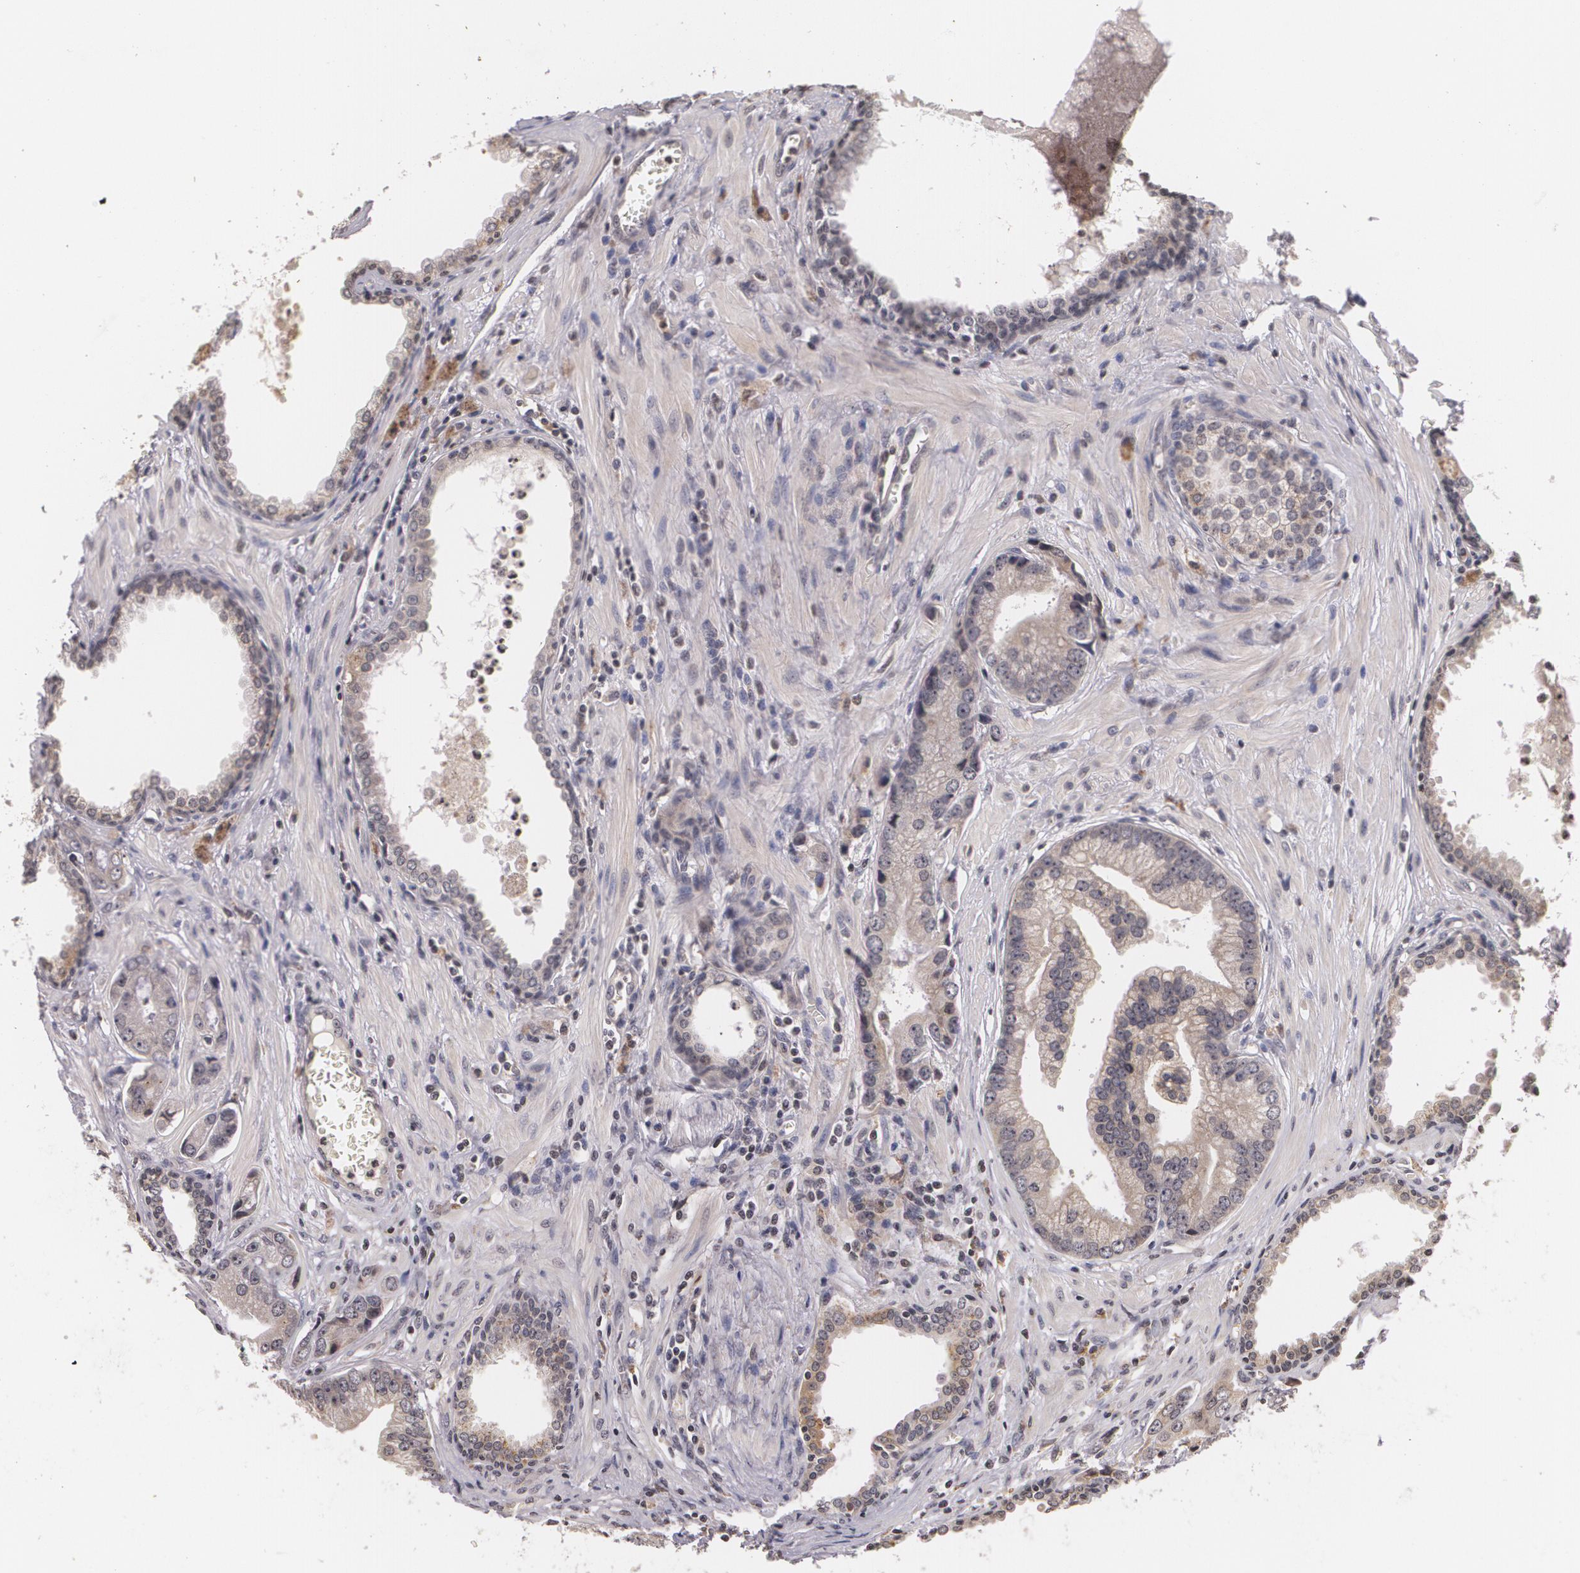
{"staining": {"intensity": "weak", "quantity": "<25%", "location": "cytoplasmic/membranous"}, "tissue": "prostate cancer", "cell_type": "Tumor cells", "image_type": "cancer", "snomed": [{"axis": "morphology", "description": "Adenocarcinoma, Low grade"}, {"axis": "topography", "description": "Prostate"}], "caption": "High magnification brightfield microscopy of prostate cancer stained with DAB (brown) and counterstained with hematoxylin (blue): tumor cells show no significant staining.", "gene": "VAV3", "patient": {"sex": "male", "age": 65}}